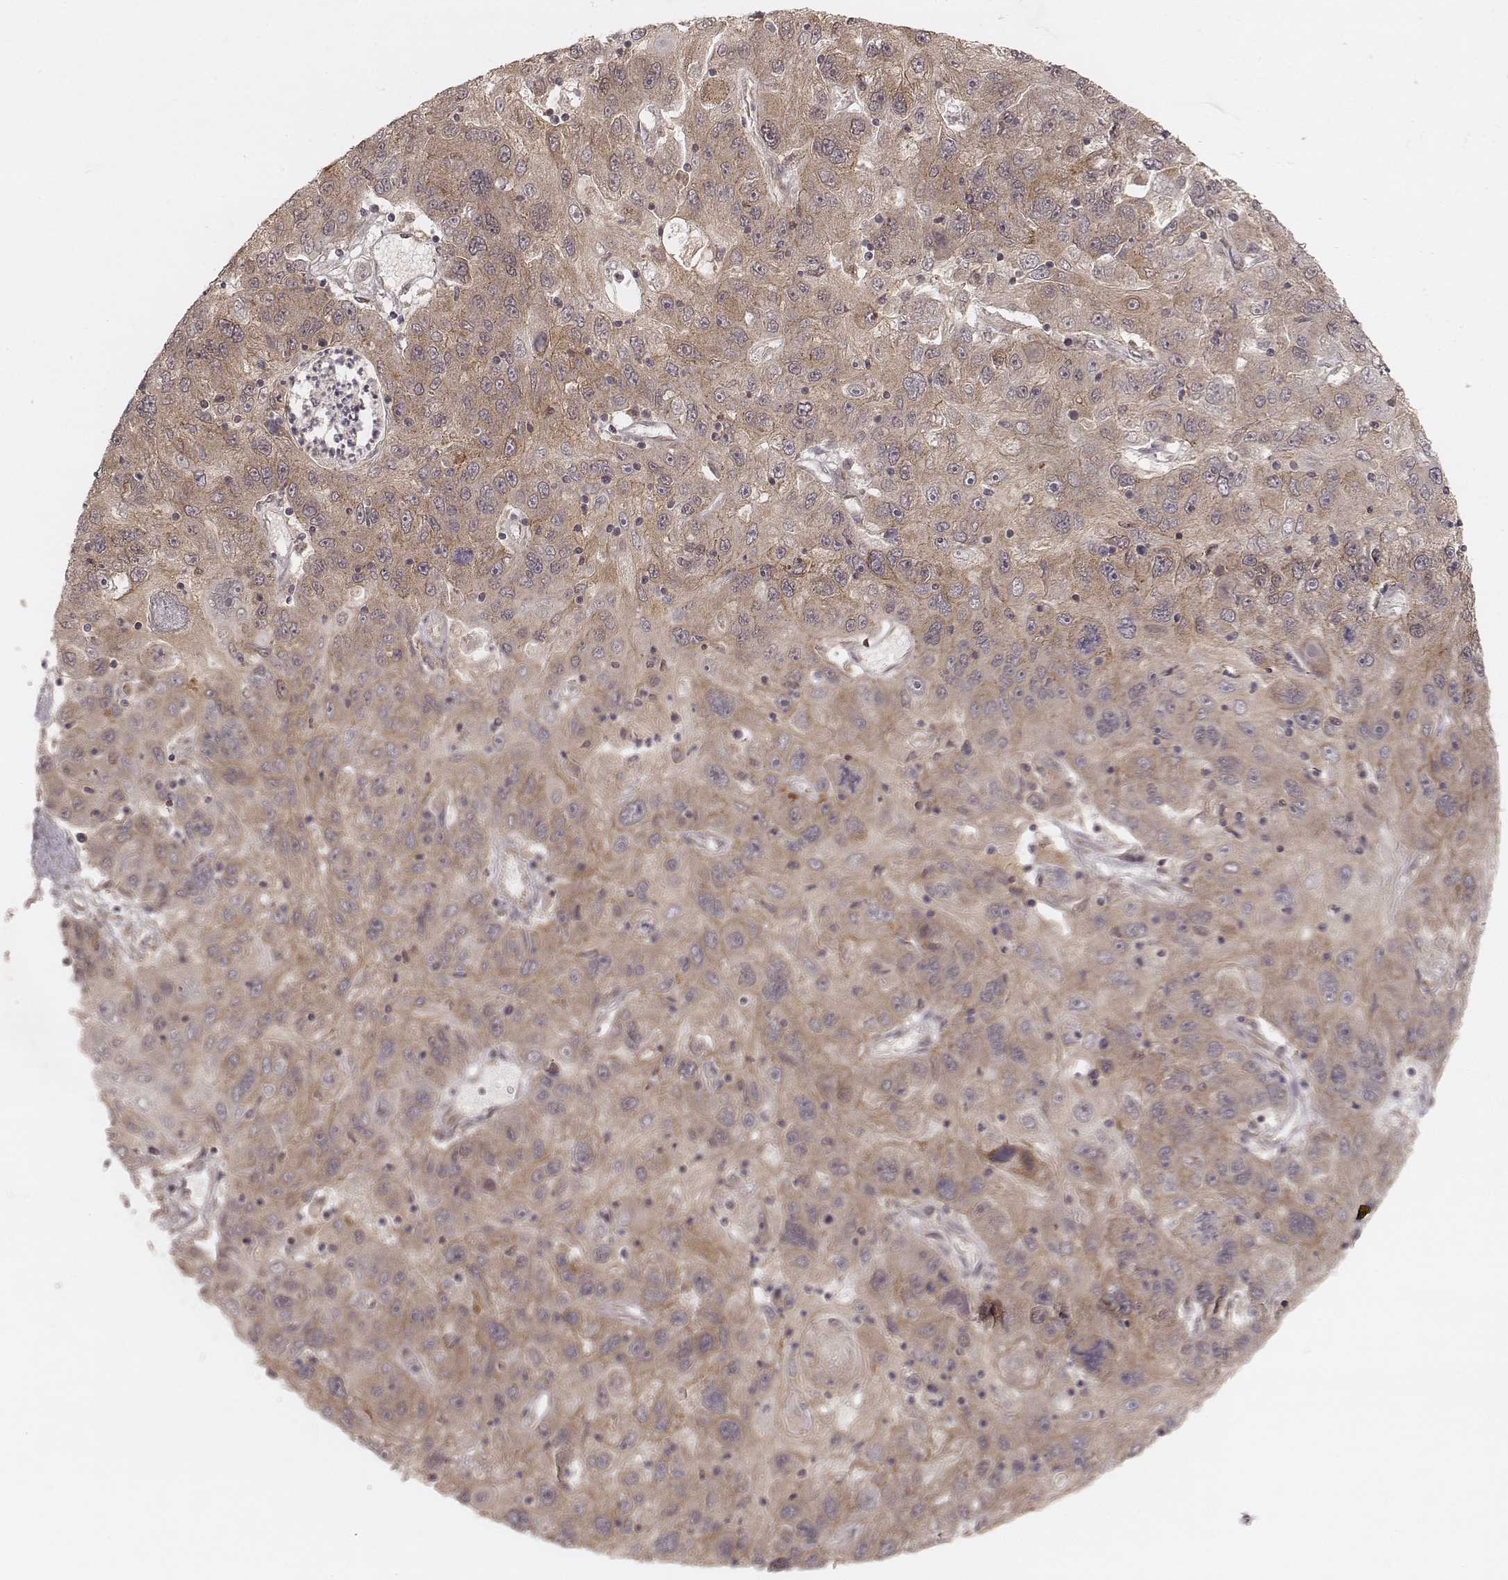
{"staining": {"intensity": "moderate", "quantity": ">75%", "location": "cytoplasmic/membranous"}, "tissue": "stomach cancer", "cell_type": "Tumor cells", "image_type": "cancer", "snomed": [{"axis": "morphology", "description": "Adenocarcinoma, NOS"}, {"axis": "topography", "description": "Stomach"}], "caption": "Immunohistochemical staining of stomach adenocarcinoma displays medium levels of moderate cytoplasmic/membranous protein staining in about >75% of tumor cells.", "gene": "MYO19", "patient": {"sex": "male", "age": 56}}